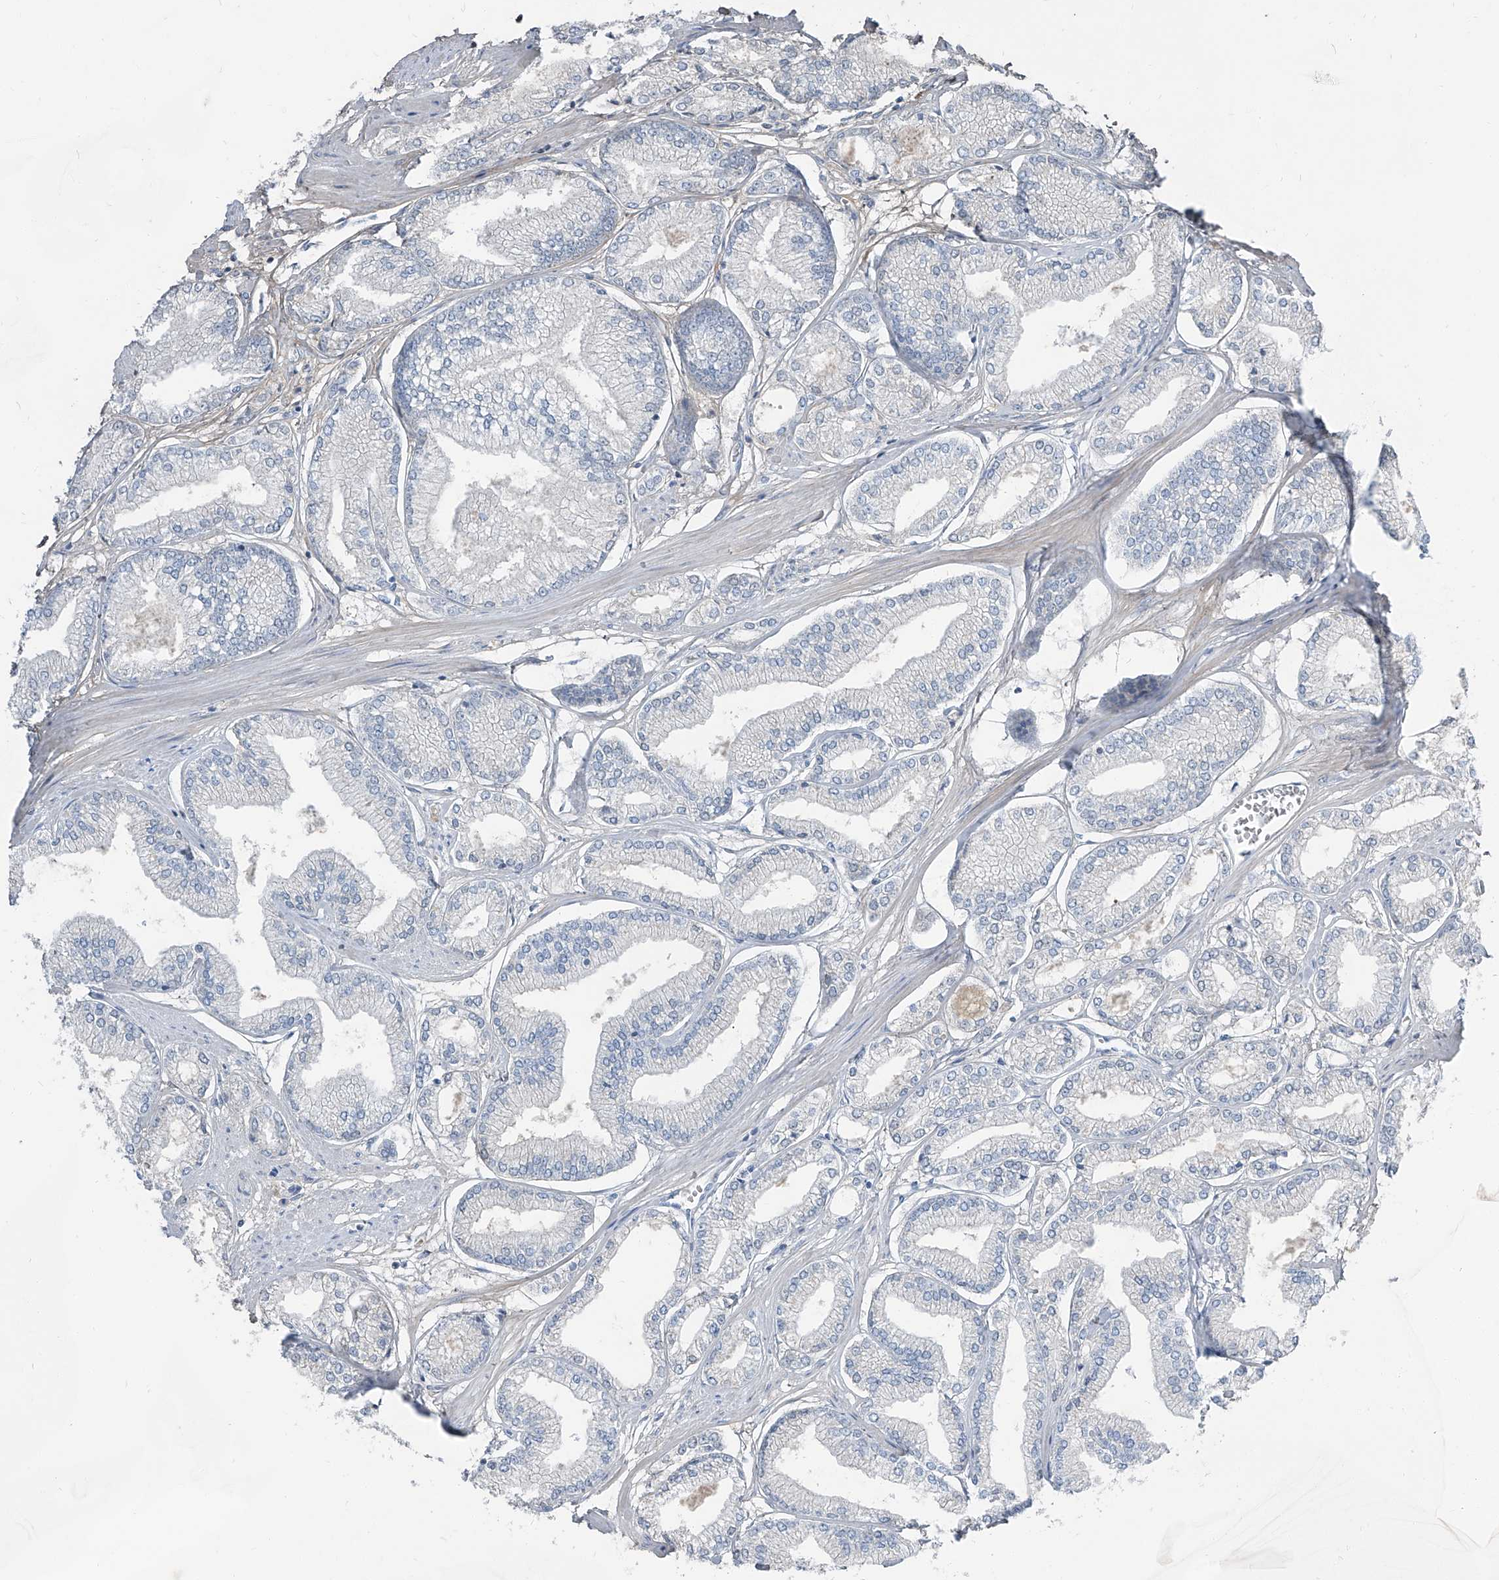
{"staining": {"intensity": "negative", "quantity": "none", "location": "none"}, "tissue": "prostate cancer", "cell_type": "Tumor cells", "image_type": "cancer", "snomed": [{"axis": "morphology", "description": "Adenocarcinoma, Low grade"}, {"axis": "topography", "description": "Prostate"}], "caption": "The IHC micrograph has no significant expression in tumor cells of adenocarcinoma (low-grade) (prostate) tissue.", "gene": "HOXA3", "patient": {"sex": "male", "age": 52}}